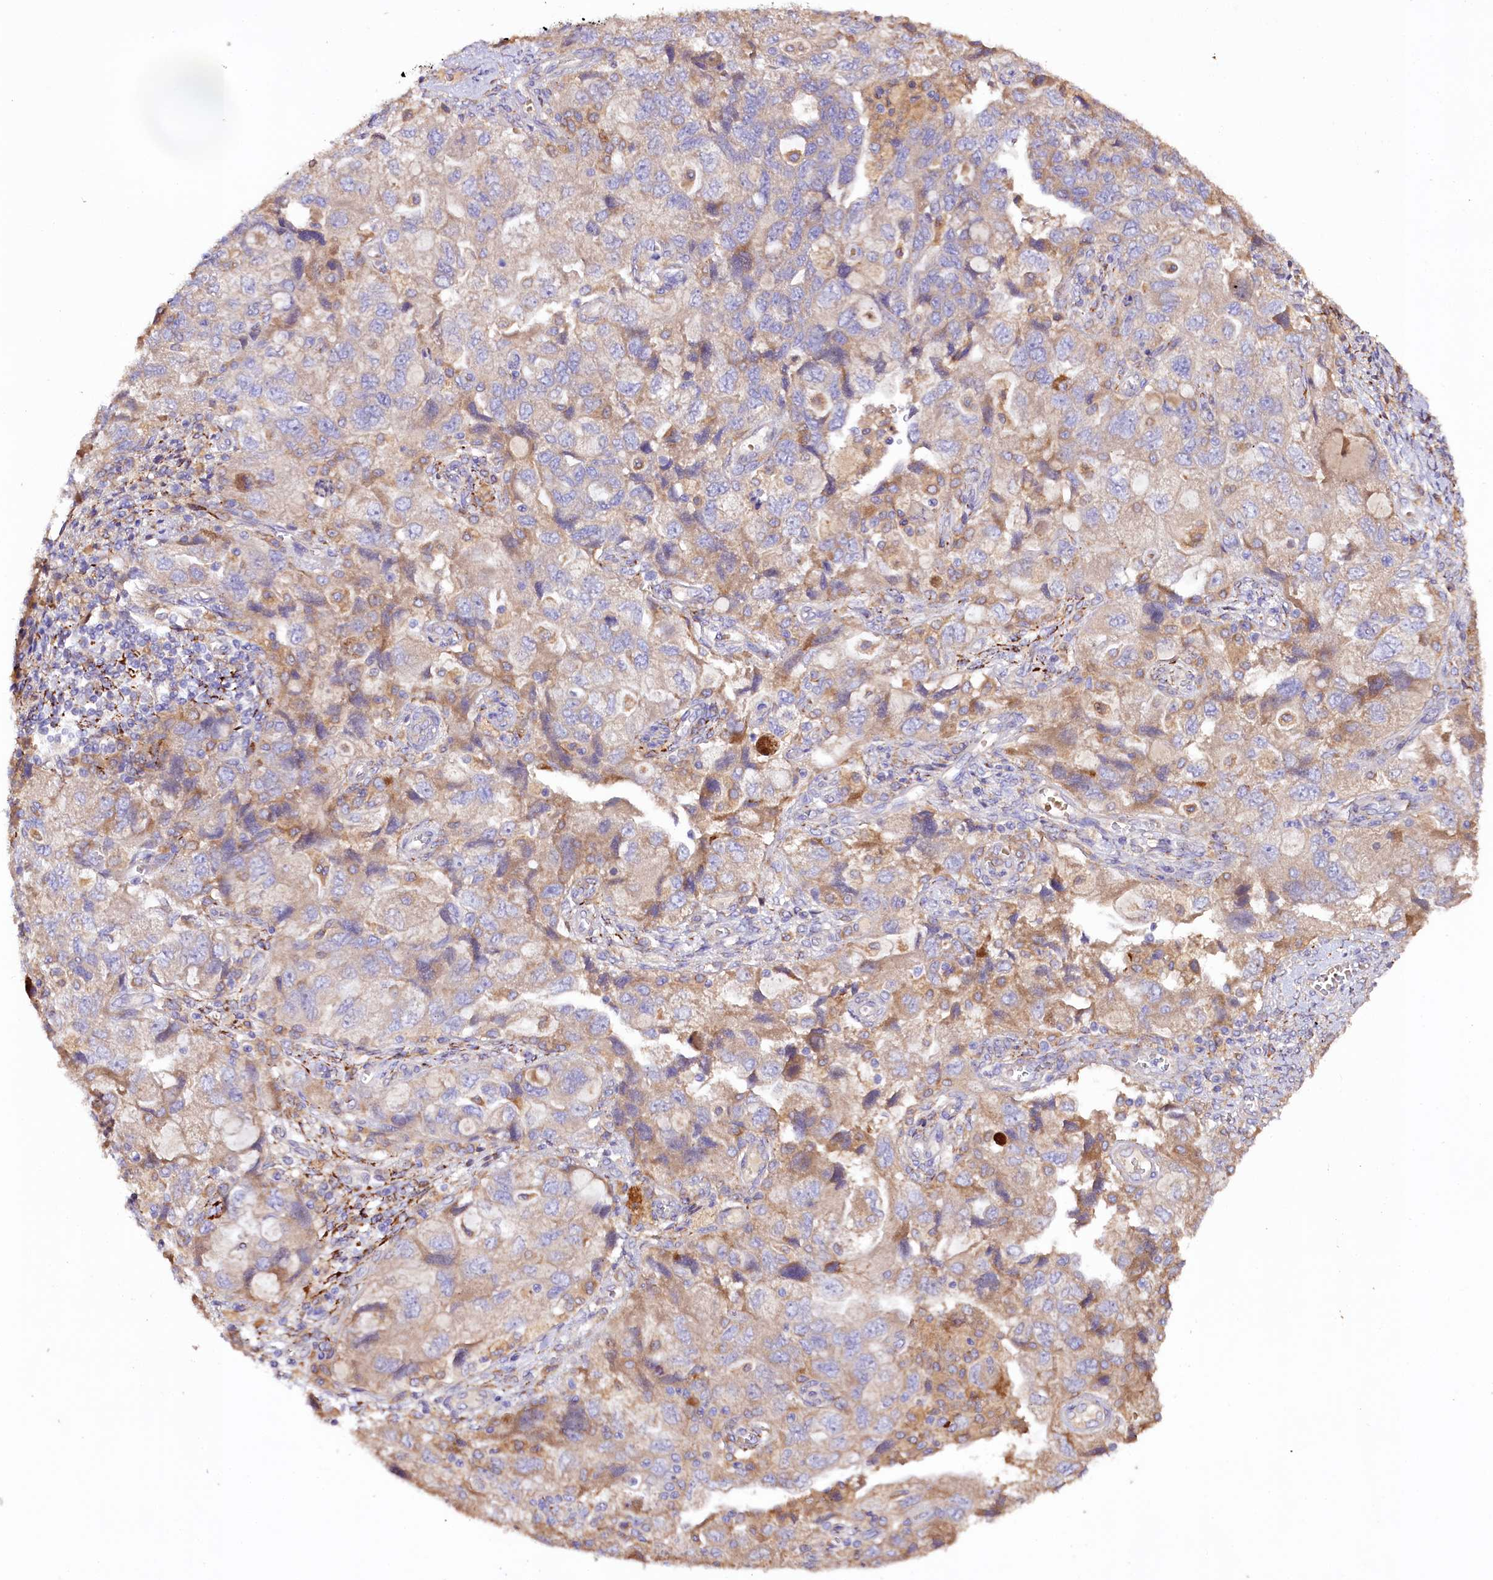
{"staining": {"intensity": "weak", "quantity": "25%-75%", "location": "cytoplasmic/membranous"}, "tissue": "ovarian cancer", "cell_type": "Tumor cells", "image_type": "cancer", "snomed": [{"axis": "morphology", "description": "Carcinoma, NOS"}, {"axis": "morphology", "description": "Cystadenocarcinoma, serous, NOS"}, {"axis": "topography", "description": "Ovary"}], "caption": "Serous cystadenocarcinoma (ovarian) tissue exhibits weak cytoplasmic/membranous expression in approximately 25%-75% of tumor cells, visualized by immunohistochemistry.", "gene": "DMXL2", "patient": {"sex": "female", "age": 69}}